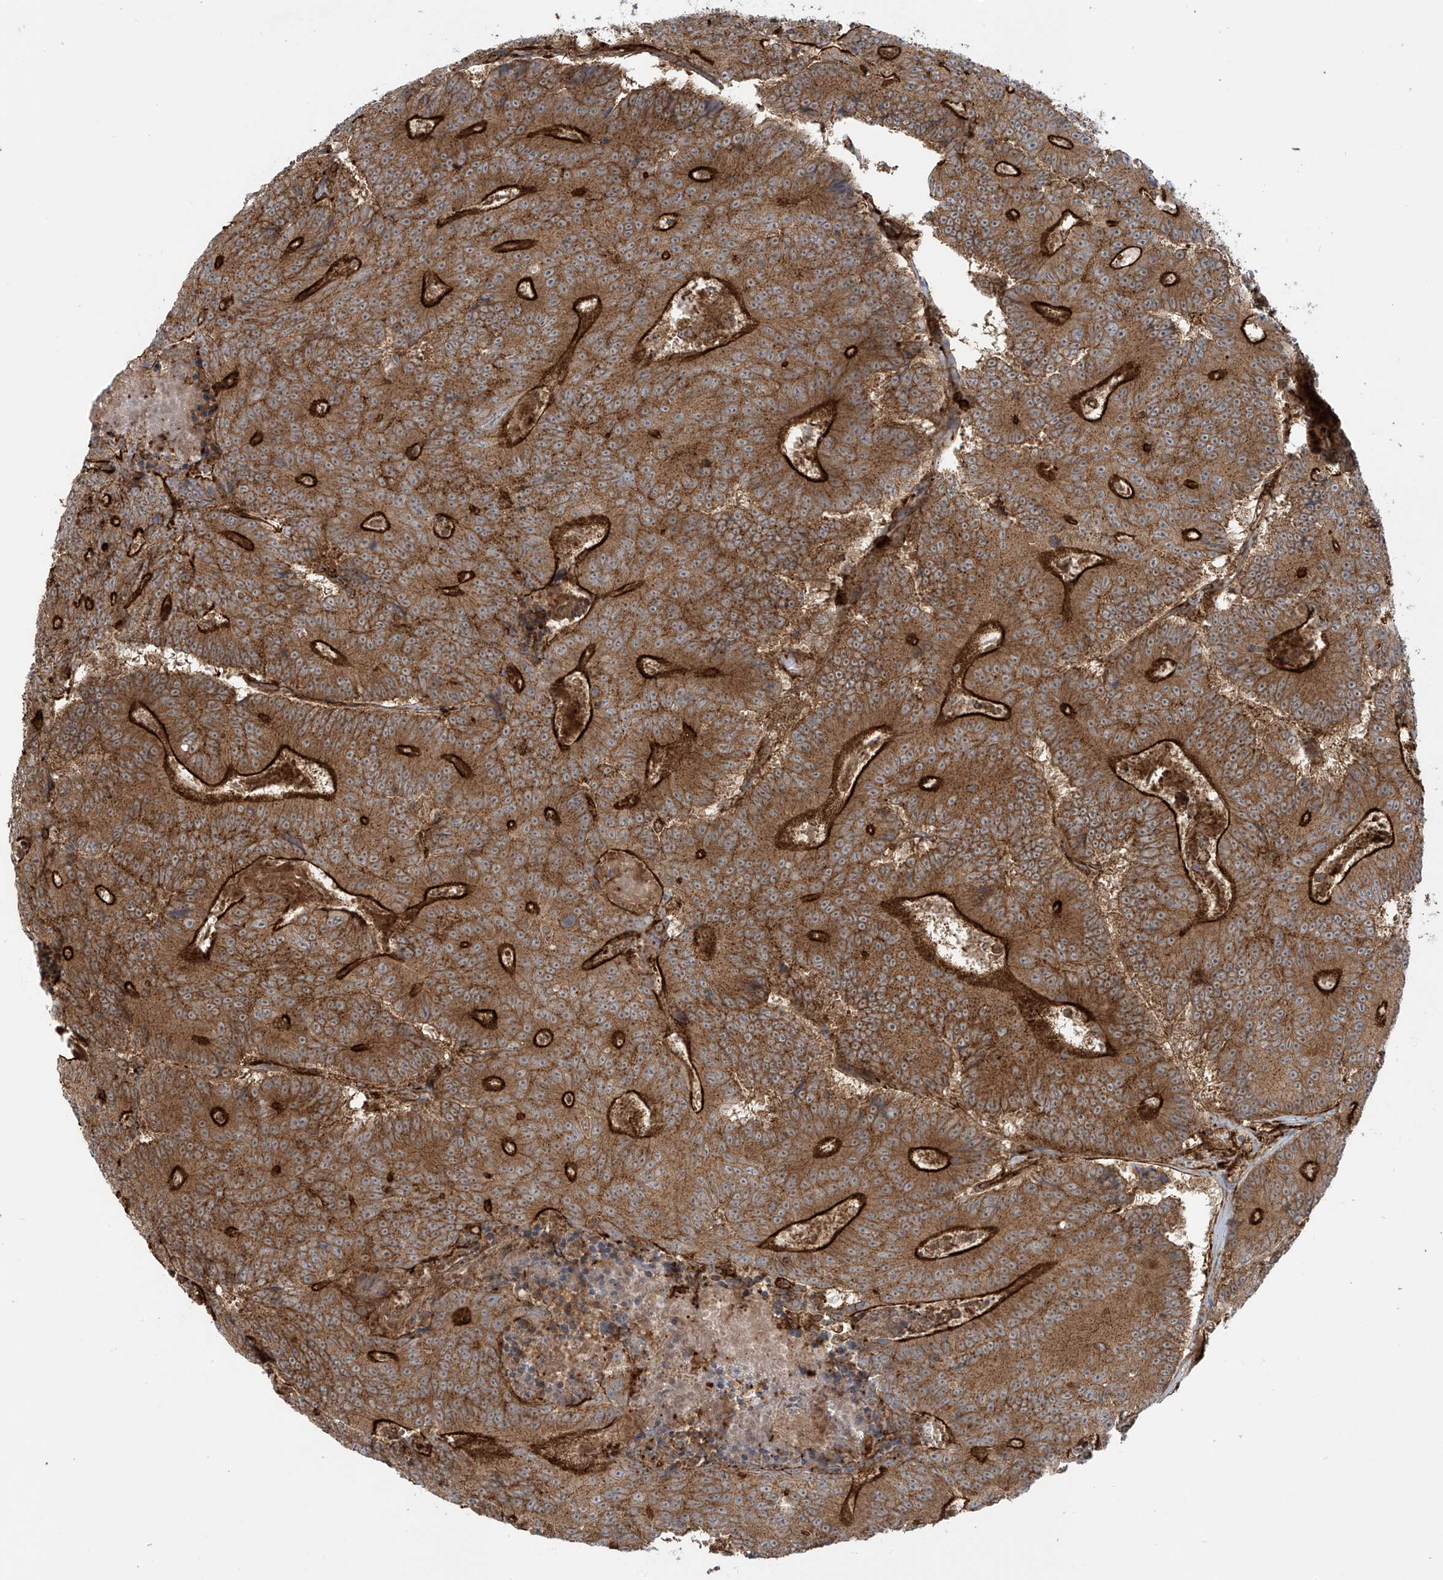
{"staining": {"intensity": "strong", "quantity": ">75%", "location": "cytoplasmic/membranous"}, "tissue": "colorectal cancer", "cell_type": "Tumor cells", "image_type": "cancer", "snomed": [{"axis": "morphology", "description": "Adenocarcinoma, NOS"}, {"axis": "topography", "description": "Colon"}], "caption": "A brown stain shows strong cytoplasmic/membranous expression of a protein in adenocarcinoma (colorectal) tumor cells.", "gene": "SLC9A2", "patient": {"sex": "male", "age": 83}}